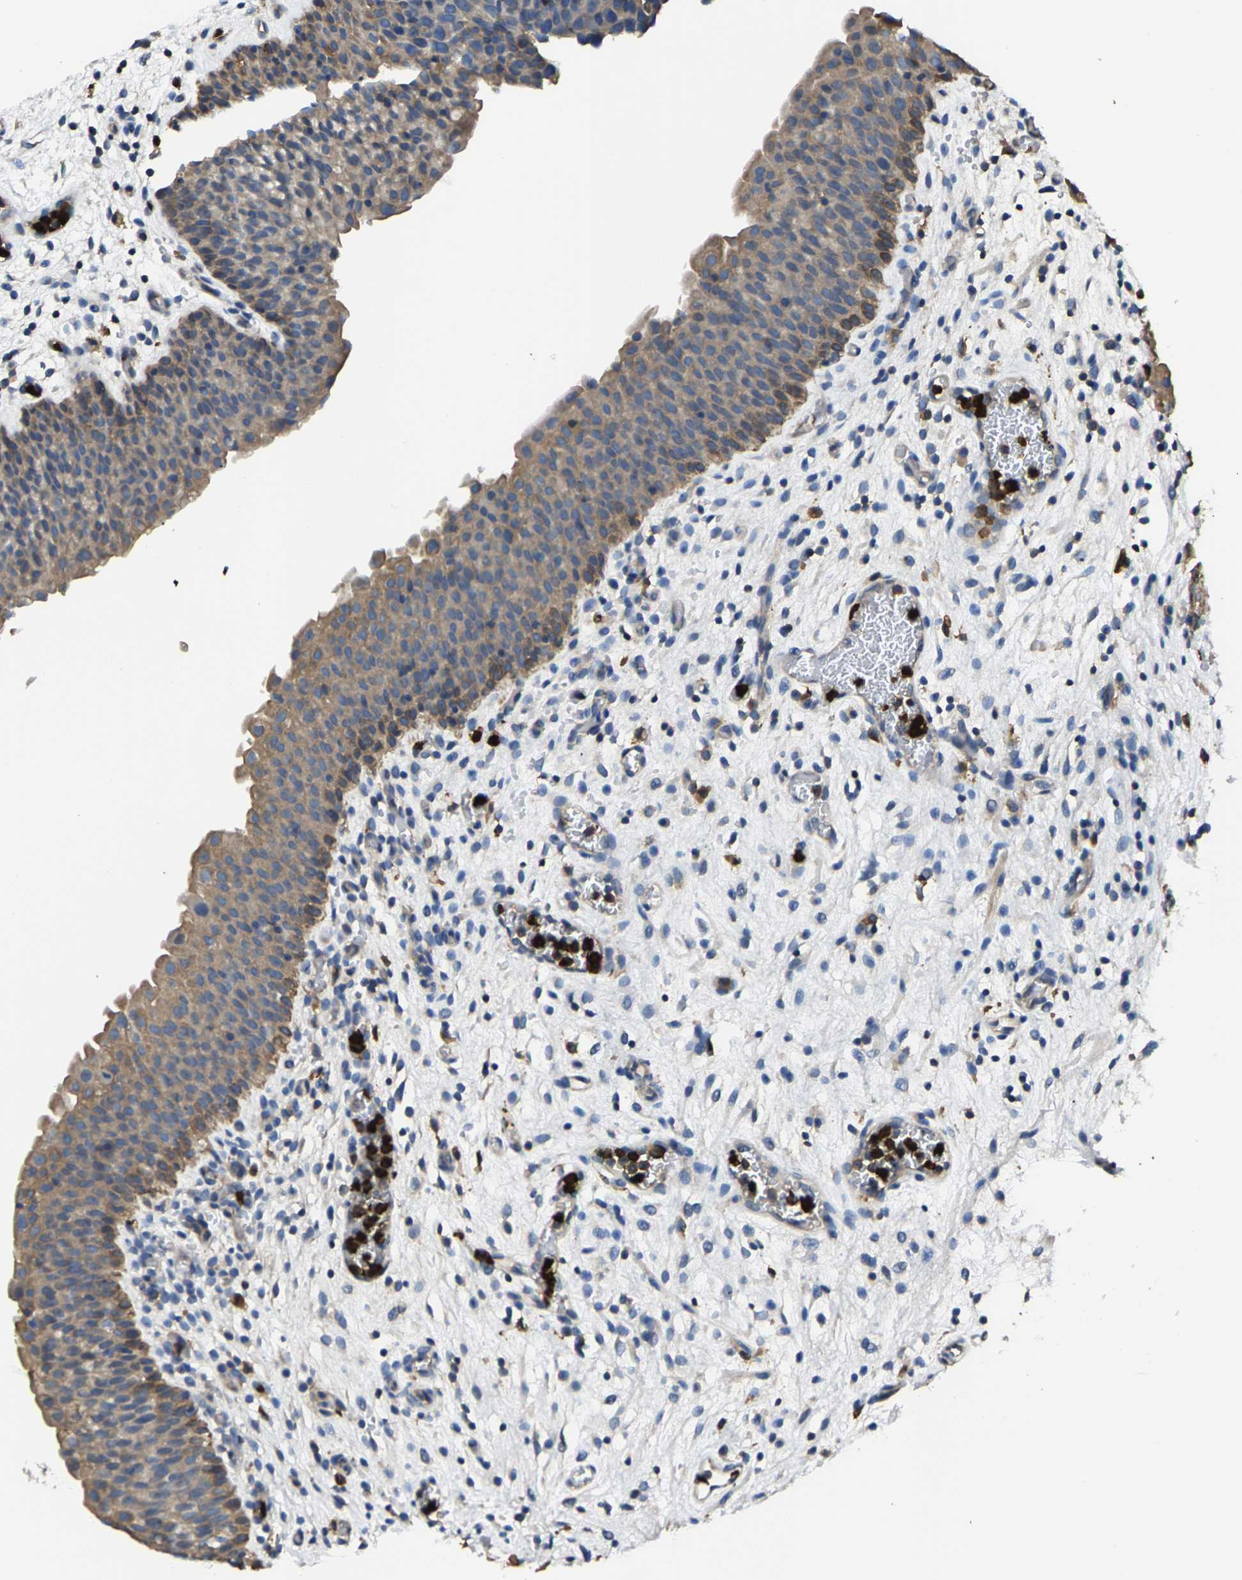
{"staining": {"intensity": "moderate", "quantity": "25%-75%", "location": "cytoplasmic/membranous"}, "tissue": "urinary bladder", "cell_type": "Urothelial cells", "image_type": "normal", "snomed": [{"axis": "morphology", "description": "Normal tissue, NOS"}, {"axis": "topography", "description": "Urinary bladder"}], "caption": "Protein staining of normal urinary bladder reveals moderate cytoplasmic/membranous staining in approximately 25%-75% of urothelial cells.", "gene": "TRAF6", "patient": {"sex": "male", "age": 37}}